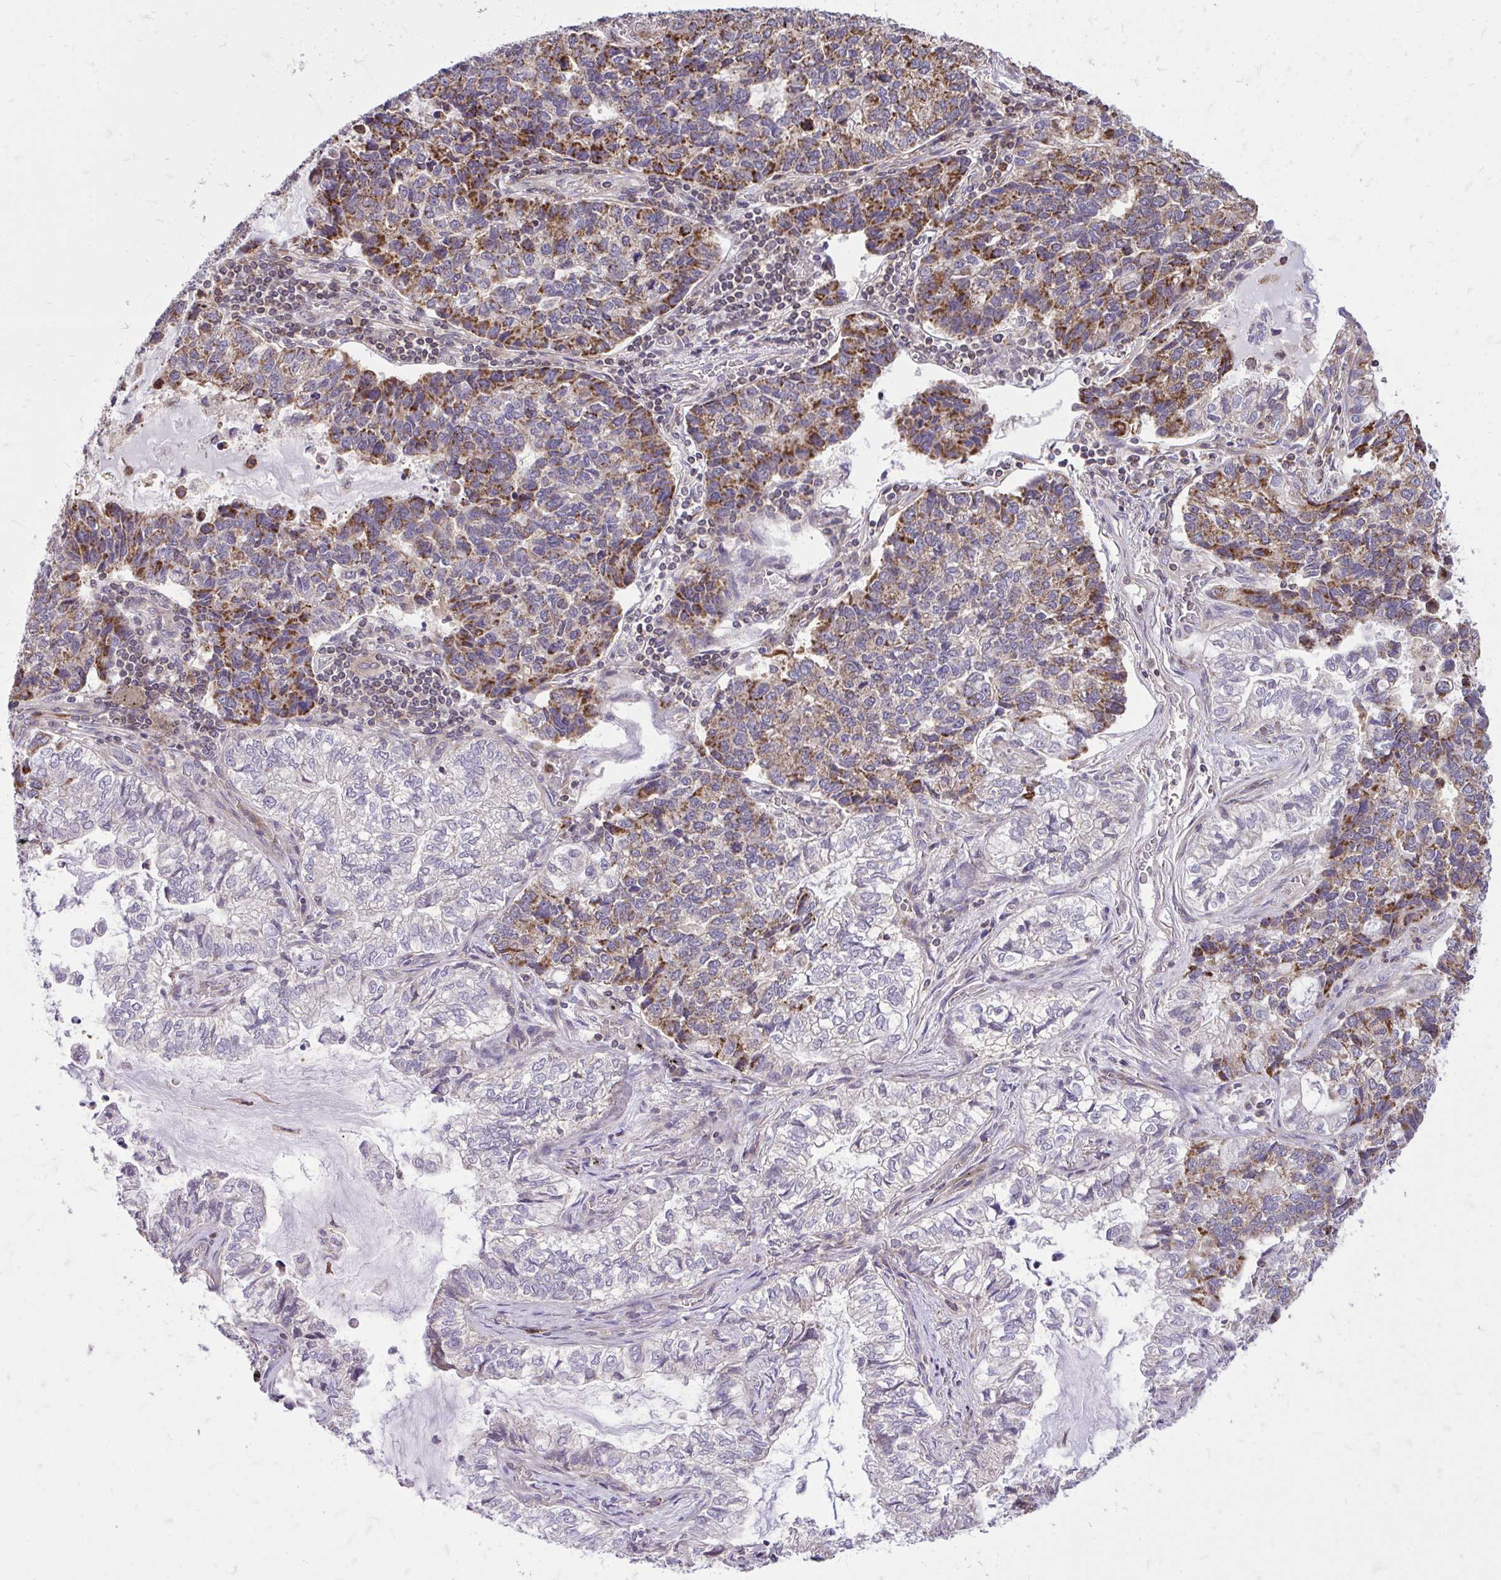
{"staining": {"intensity": "strong", "quantity": "25%-75%", "location": "cytoplasmic/membranous"}, "tissue": "lung cancer", "cell_type": "Tumor cells", "image_type": "cancer", "snomed": [{"axis": "morphology", "description": "Adenocarcinoma, NOS"}, {"axis": "topography", "description": "Lymph node"}, {"axis": "topography", "description": "Lung"}], "caption": "Lung cancer (adenocarcinoma) tissue reveals strong cytoplasmic/membranous staining in approximately 25%-75% of tumor cells", "gene": "SLC7A5", "patient": {"sex": "male", "age": 66}}